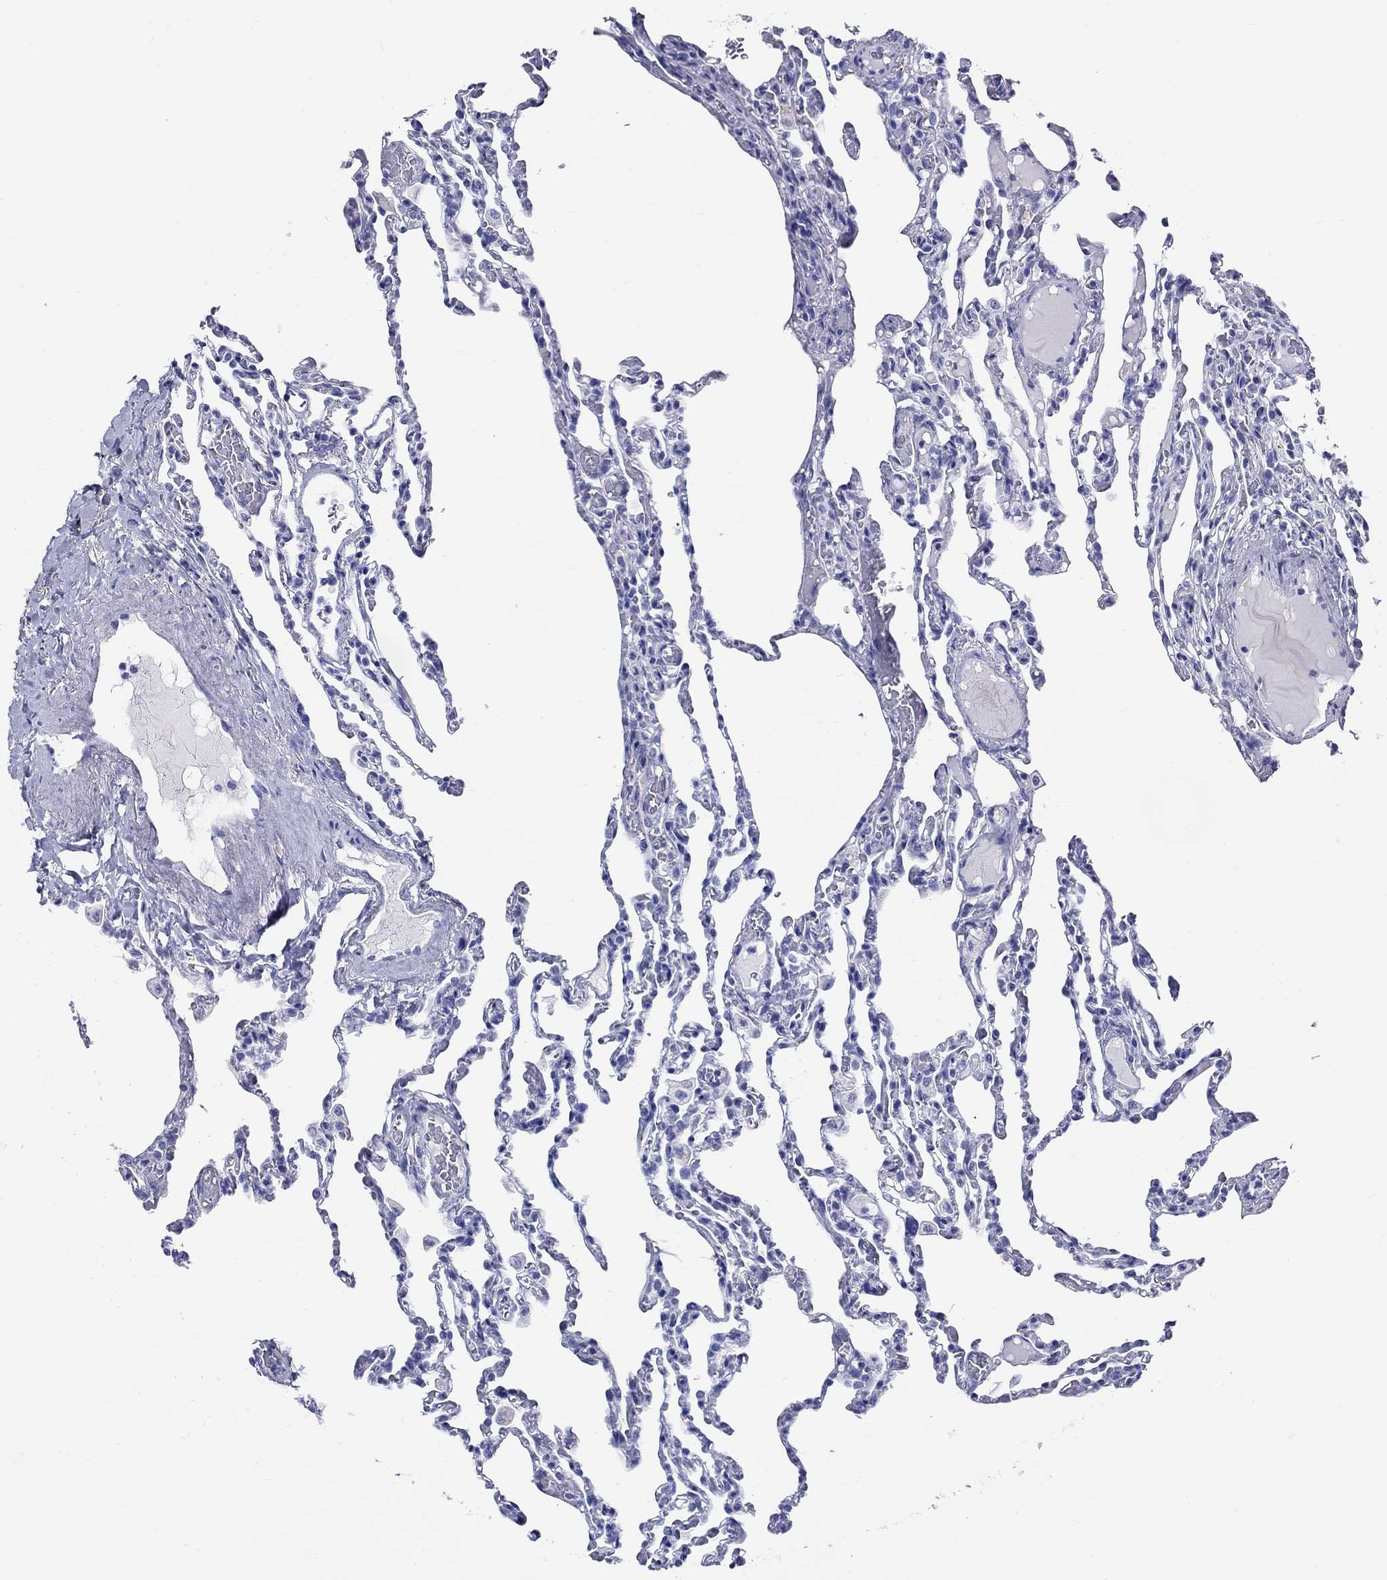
{"staining": {"intensity": "negative", "quantity": "none", "location": "none"}, "tissue": "lung", "cell_type": "Alveolar cells", "image_type": "normal", "snomed": [{"axis": "morphology", "description": "Normal tissue, NOS"}, {"axis": "topography", "description": "Lung"}], "caption": "This micrograph is of unremarkable lung stained with immunohistochemistry (IHC) to label a protein in brown with the nuclei are counter-stained blue. There is no expression in alveolar cells.", "gene": "CRYGS", "patient": {"sex": "female", "age": 43}}